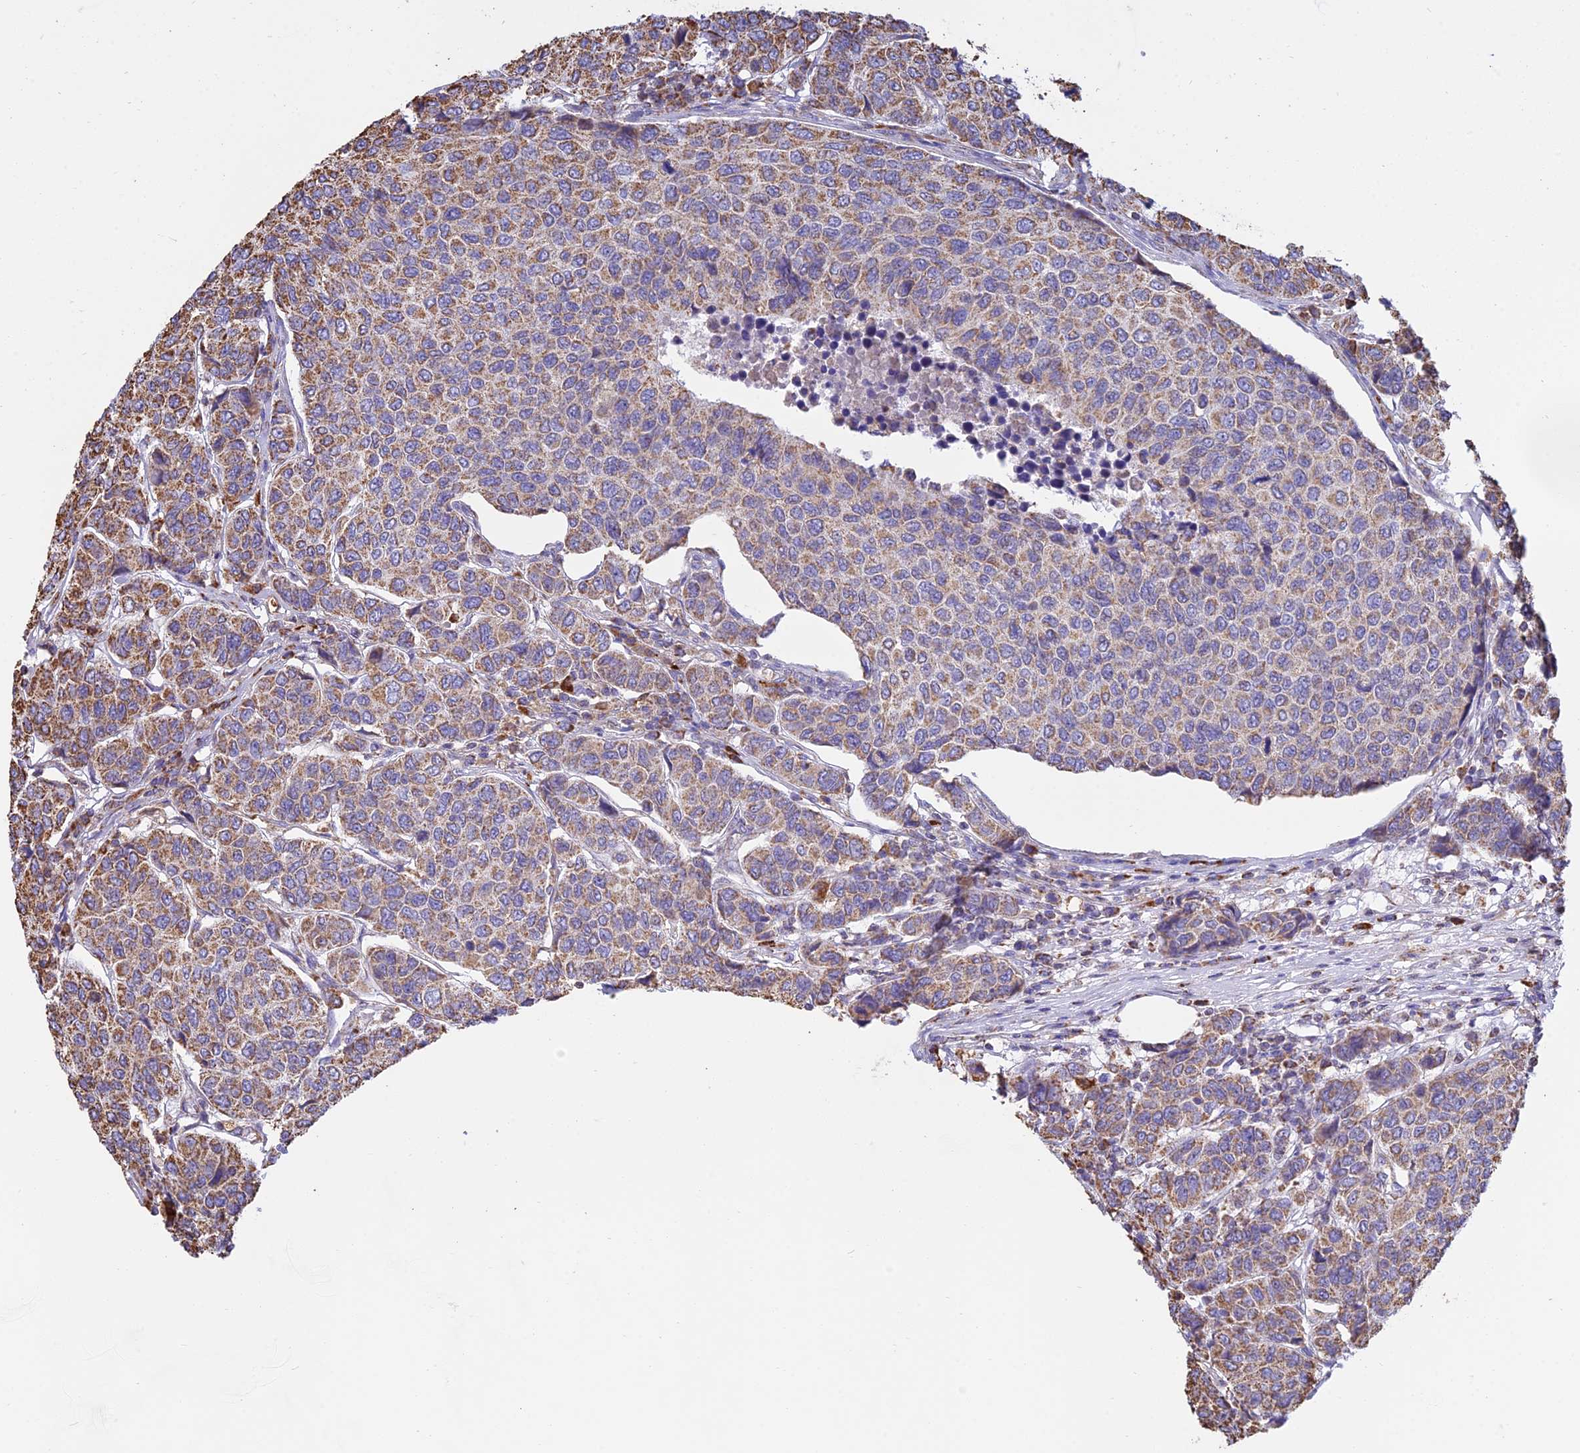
{"staining": {"intensity": "moderate", "quantity": ">75%", "location": "cytoplasmic/membranous"}, "tissue": "breast cancer", "cell_type": "Tumor cells", "image_type": "cancer", "snomed": [{"axis": "morphology", "description": "Duct carcinoma"}, {"axis": "topography", "description": "Breast"}], "caption": "A micrograph showing moderate cytoplasmic/membranous positivity in approximately >75% of tumor cells in breast invasive ductal carcinoma, as visualized by brown immunohistochemical staining.", "gene": "OR2W3", "patient": {"sex": "female", "age": 55}}